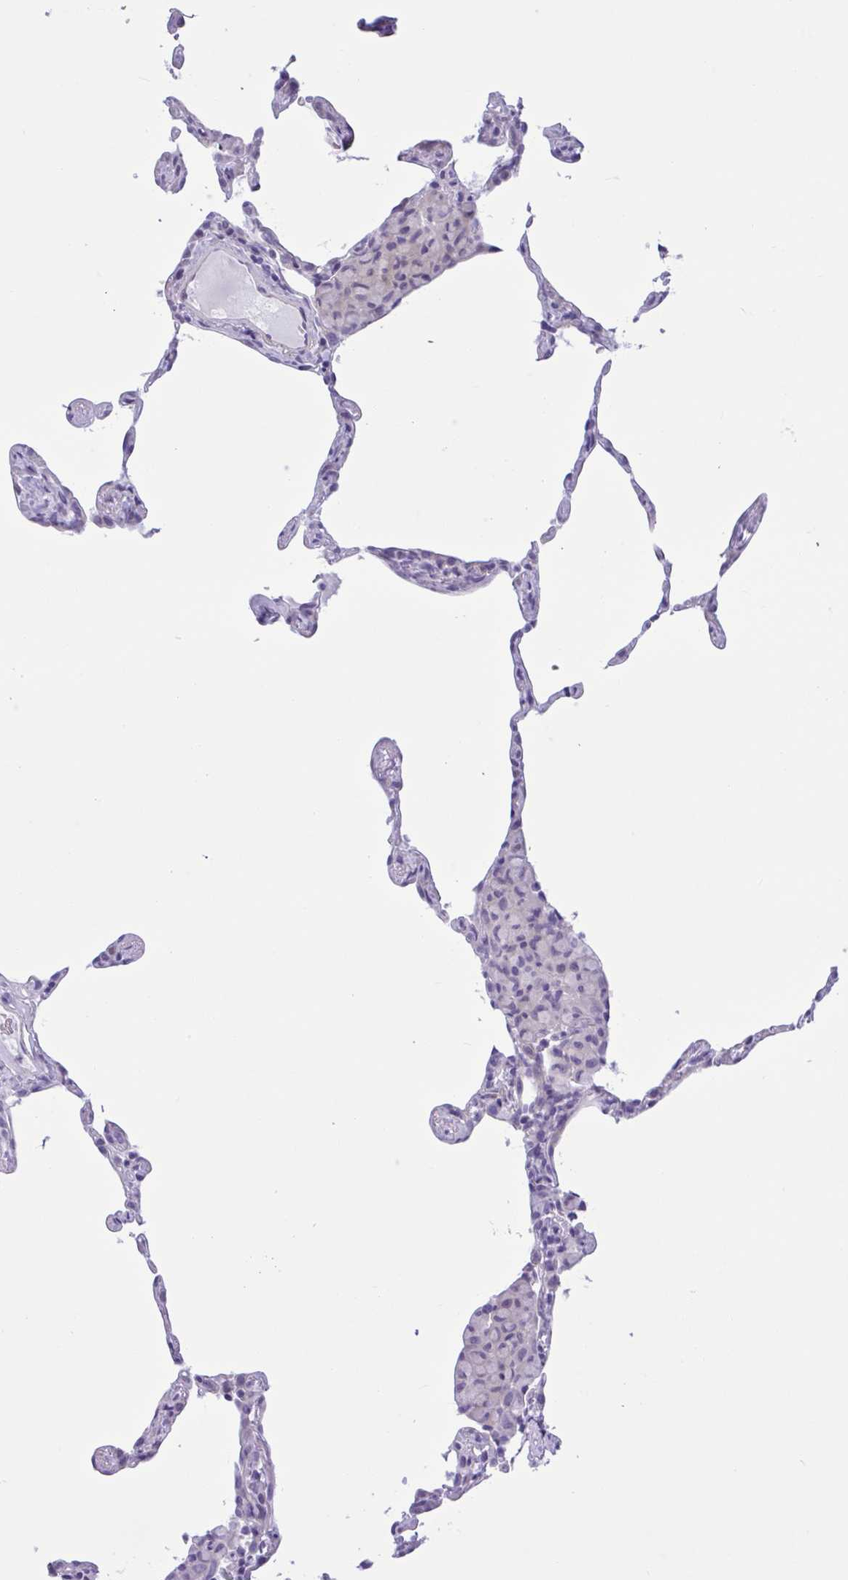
{"staining": {"intensity": "negative", "quantity": "none", "location": "none"}, "tissue": "lung", "cell_type": "Alveolar cells", "image_type": "normal", "snomed": [{"axis": "morphology", "description": "Normal tissue, NOS"}, {"axis": "topography", "description": "Lung"}], "caption": "The micrograph exhibits no significant staining in alveolar cells of lung.", "gene": "AHCYL2", "patient": {"sex": "female", "age": 57}}